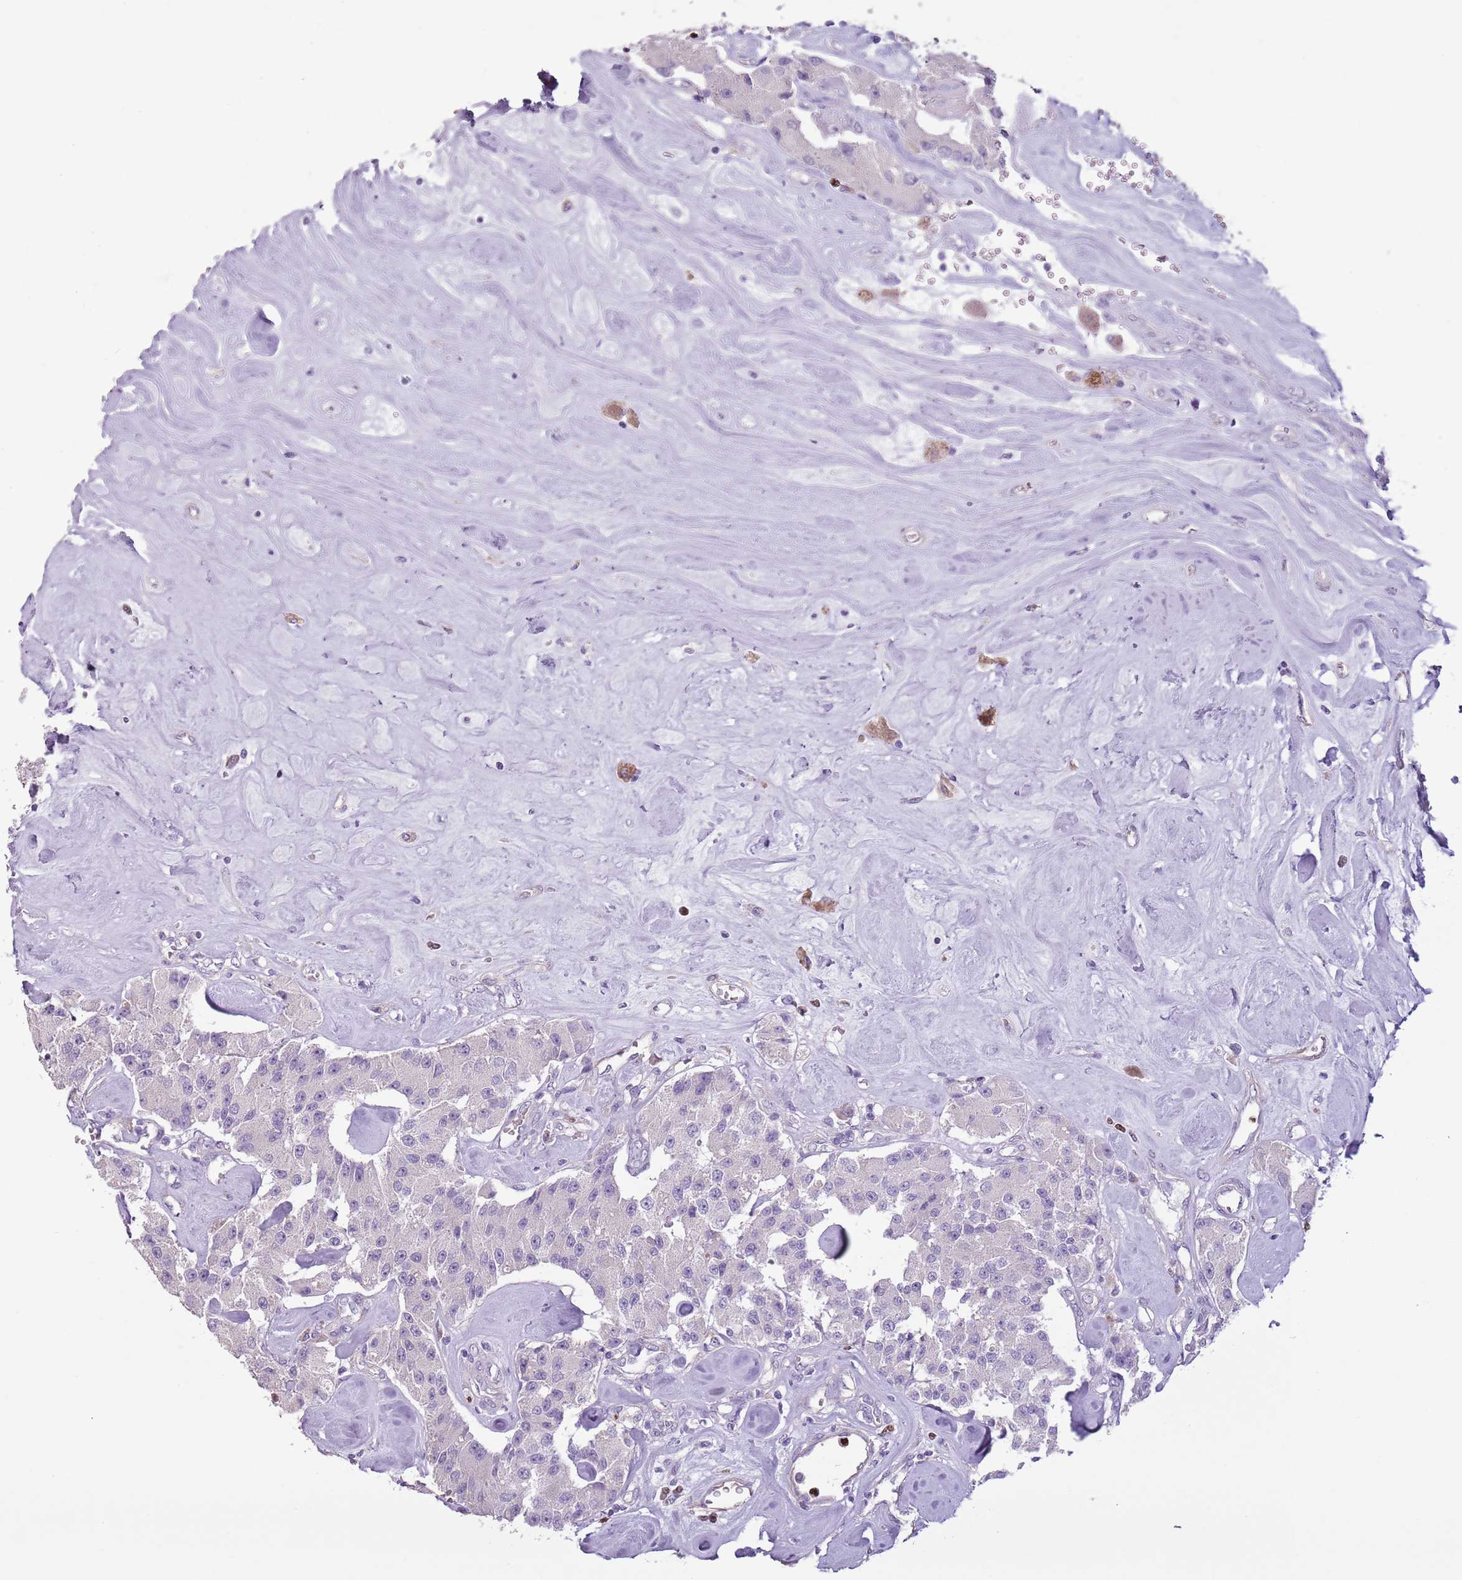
{"staining": {"intensity": "negative", "quantity": "none", "location": "none"}, "tissue": "carcinoid", "cell_type": "Tumor cells", "image_type": "cancer", "snomed": [{"axis": "morphology", "description": "Carcinoid, malignant, NOS"}, {"axis": "topography", "description": "Pancreas"}], "caption": "Tumor cells show no significant expression in carcinoid (malignant). (DAB (3,3'-diaminobenzidine) immunohistochemistry with hematoxylin counter stain).", "gene": "CELF6", "patient": {"sex": "male", "age": 41}}